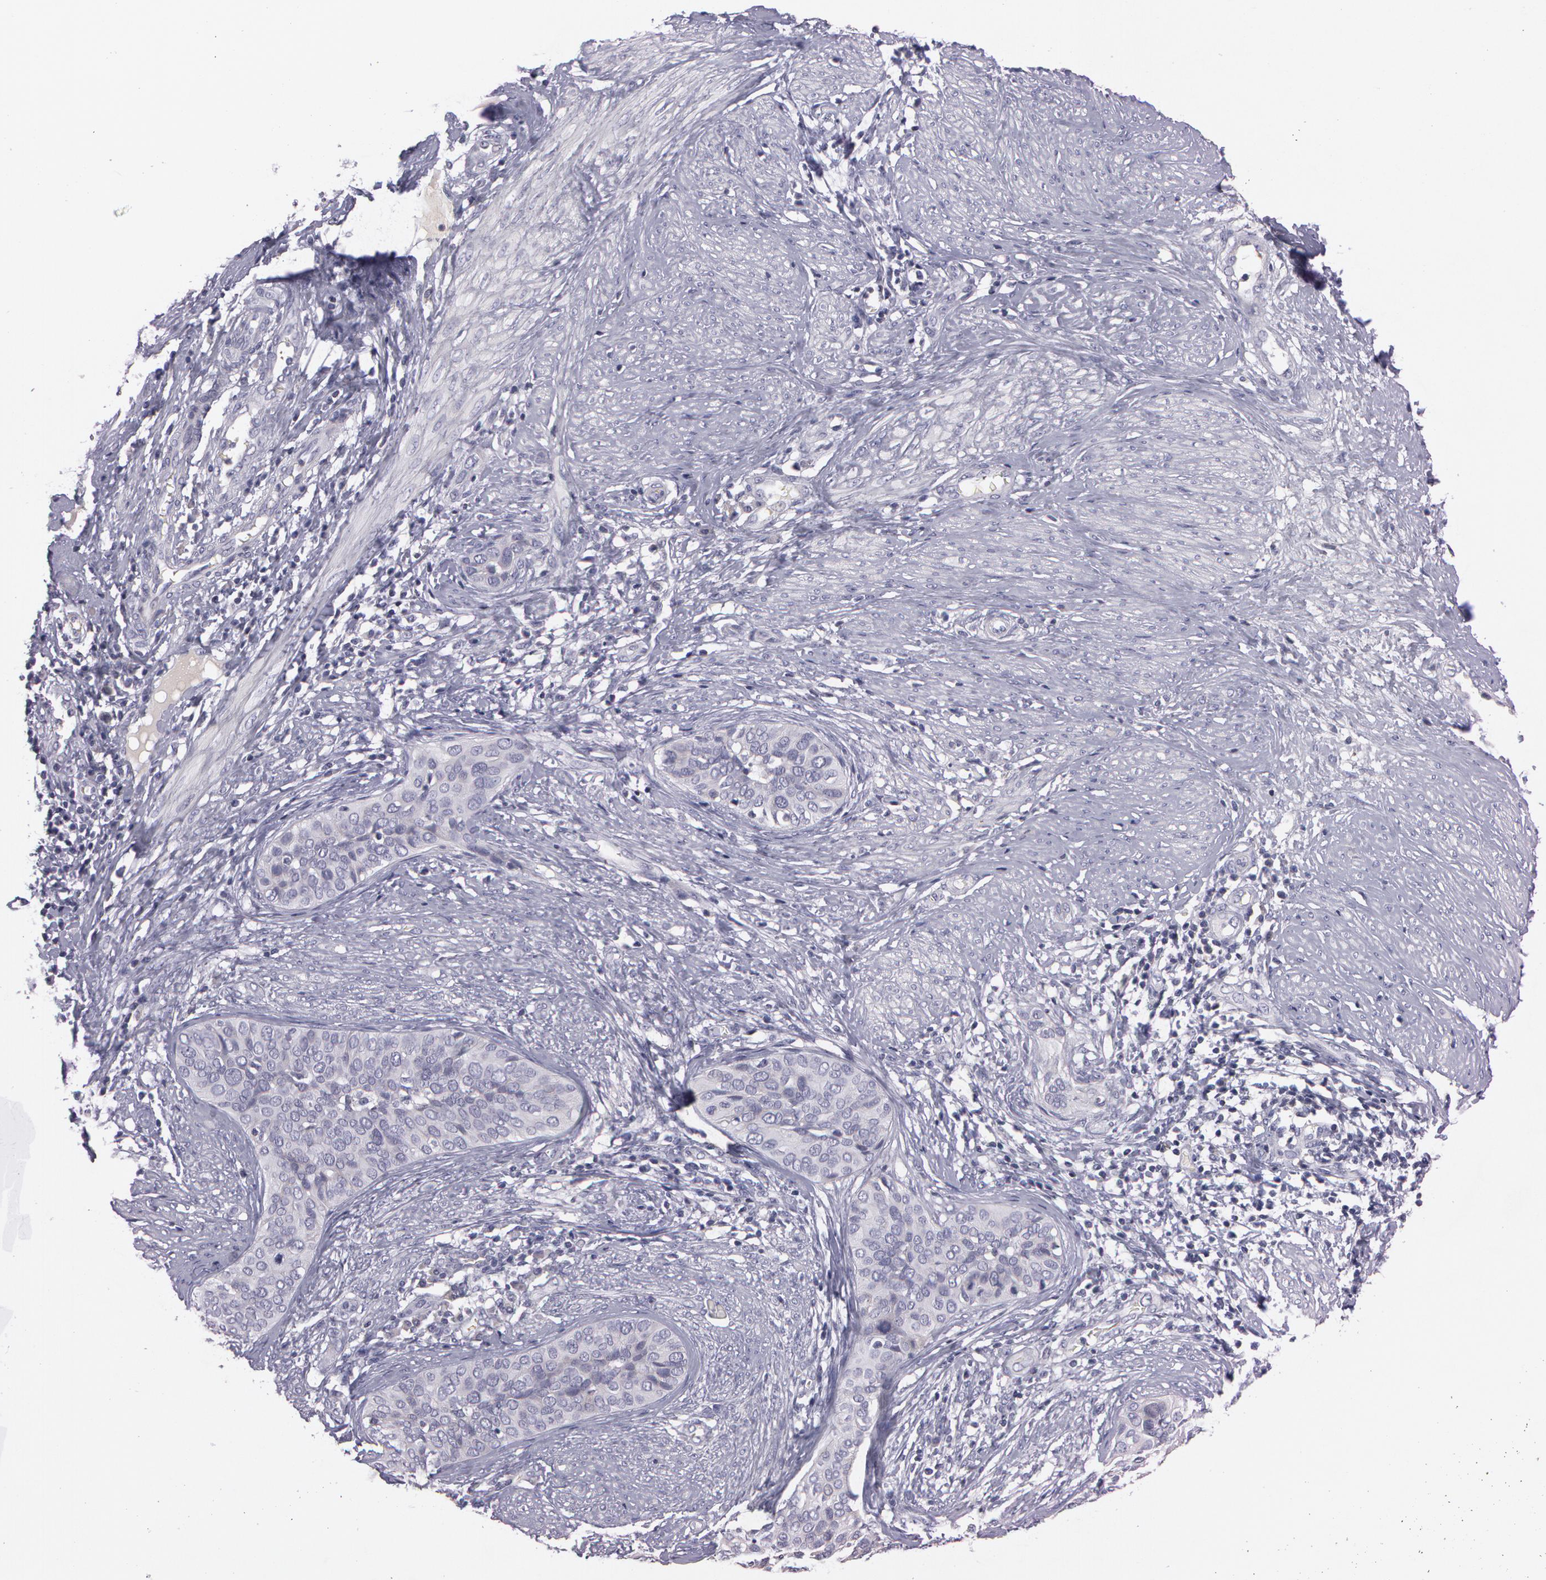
{"staining": {"intensity": "weak", "quantity": "<25%", "location": "cytoplasmic/membranous"}, "tissue": "cervical cancer", "cell_type": "Tumor cells", "image_type": "cancer", "snomed": [{"axis": "morphology", "description": "Squamous cell carcinoma, NOS"}, {"axis": "topography", "description": "Cervix"}], "caption": "Immunohistochemical staining of cervical squamous cell carcinoma shows no significant staining in tumor cells.", "gene": "MXRA5", "patient": {"sex": "female", "age": 31}}